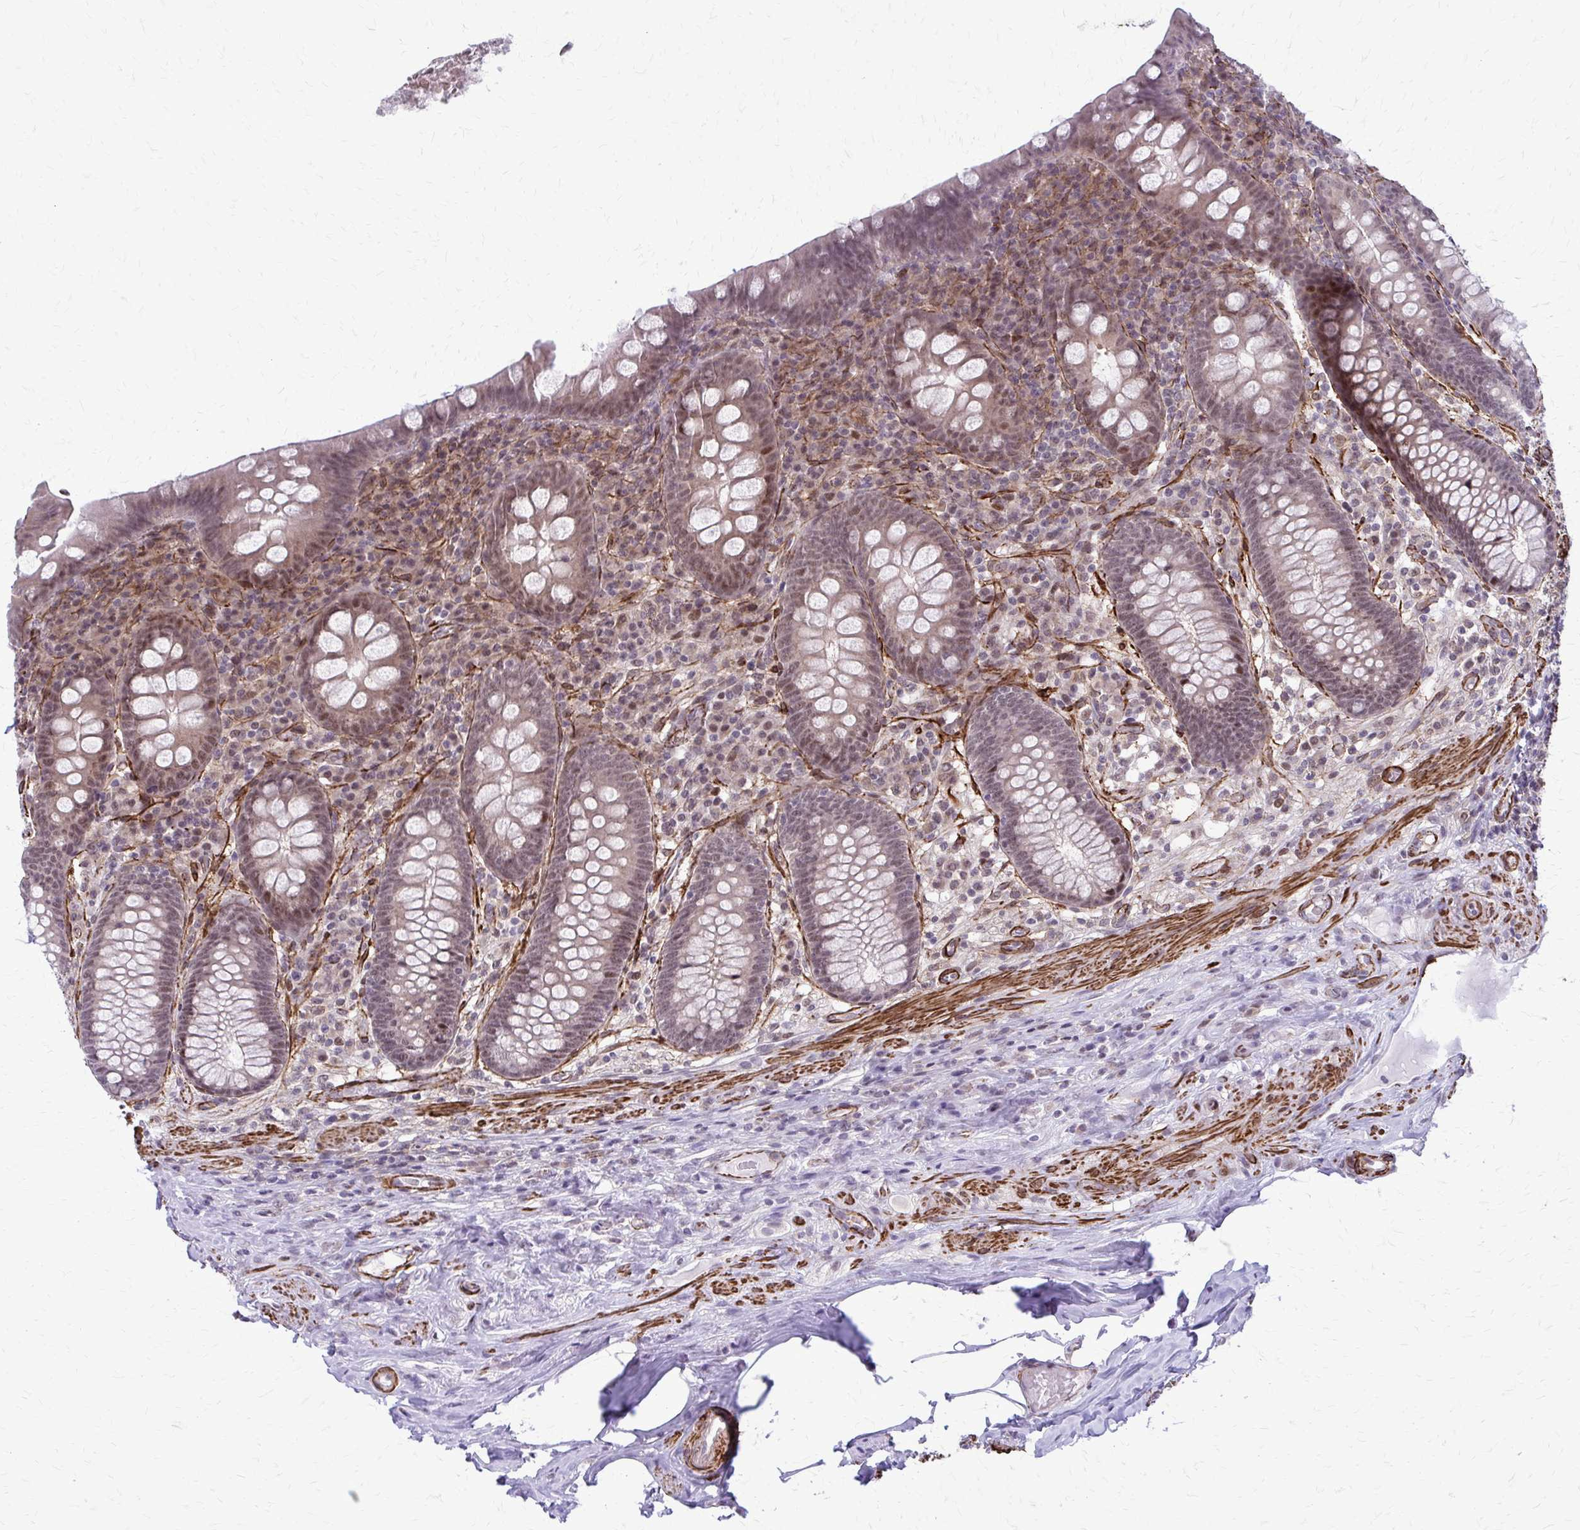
{"staining": {"intensity": "moderate", "quantity": "<25%", "location": "nuclear"}, "tissue": "appendix", "cell_type": "Glandular cells", "image_type": "normal", "snomed": [{"axis": "morphology", "description": "Normal tissue, NOS"}, {"axis": "topography", "description": "Appendix"}], "caption": "DAB (3,3'-diaminobenzidine) immunohistochemical staining of normal human appendix exhibits moderate nuclear protein staining in about <25% of glandular cells.", "gene": "NRBF2", "patient": {"sex": "male", "age": 71}}